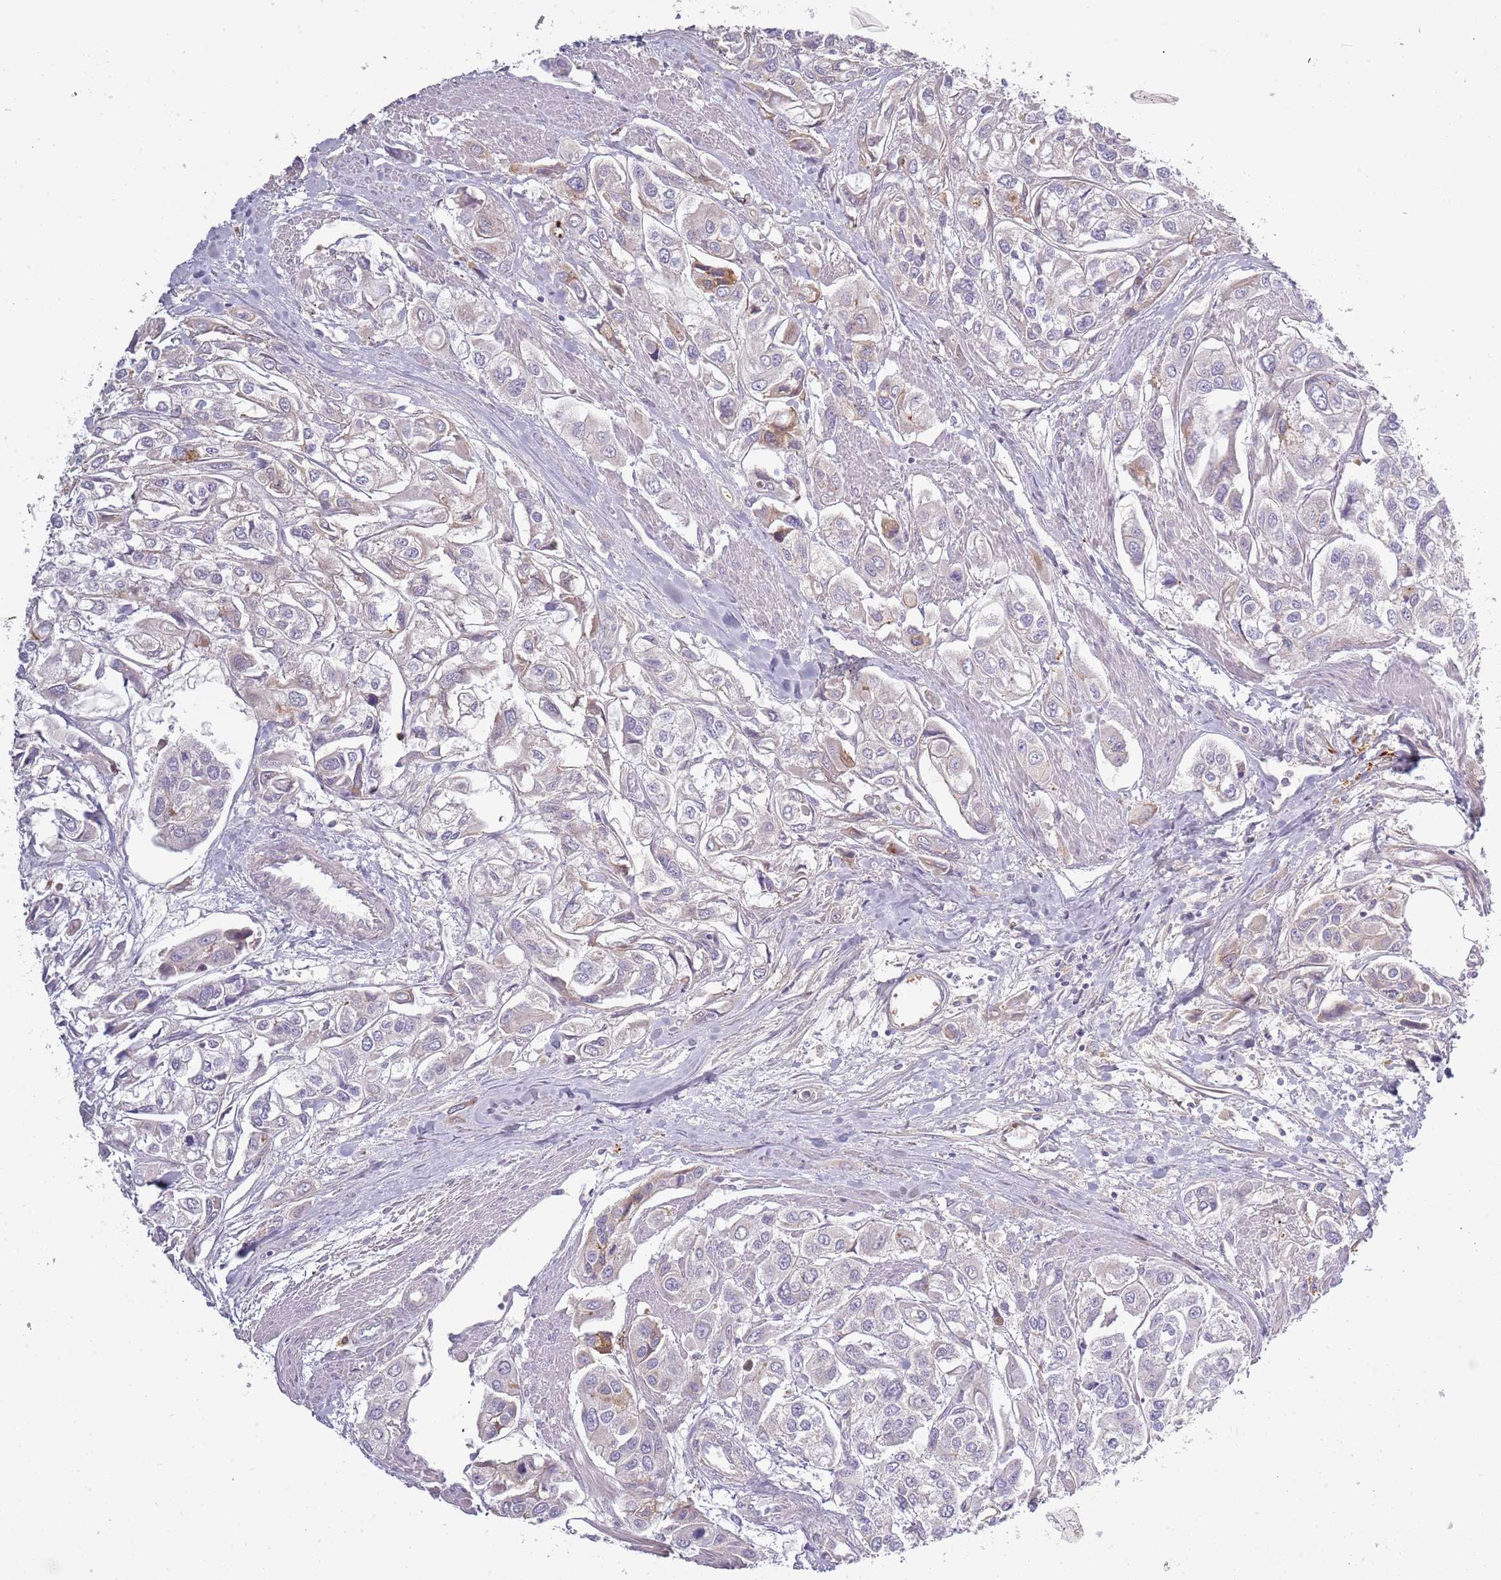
{"staining": {"intensity": "negative", "quantity": "none", "location": "none"}, "tissue": "urothelial cancer", "cell_type": "Tumor cells", "image_type": "cancer", "snomed": [{"axis": "morphology", "description": "Urothelial carcinoma, High grade"}, {"axis": "topography", "description": "Urinary bladder"}], "caption": "This is an immunohistochemistry (IHC) photomicrograph of urothelial carcinoma (high-grade). There is no staining in tumor cells.", "gene": "TNFRSF6B", "patient": {"sex": "male", "age": 67}}